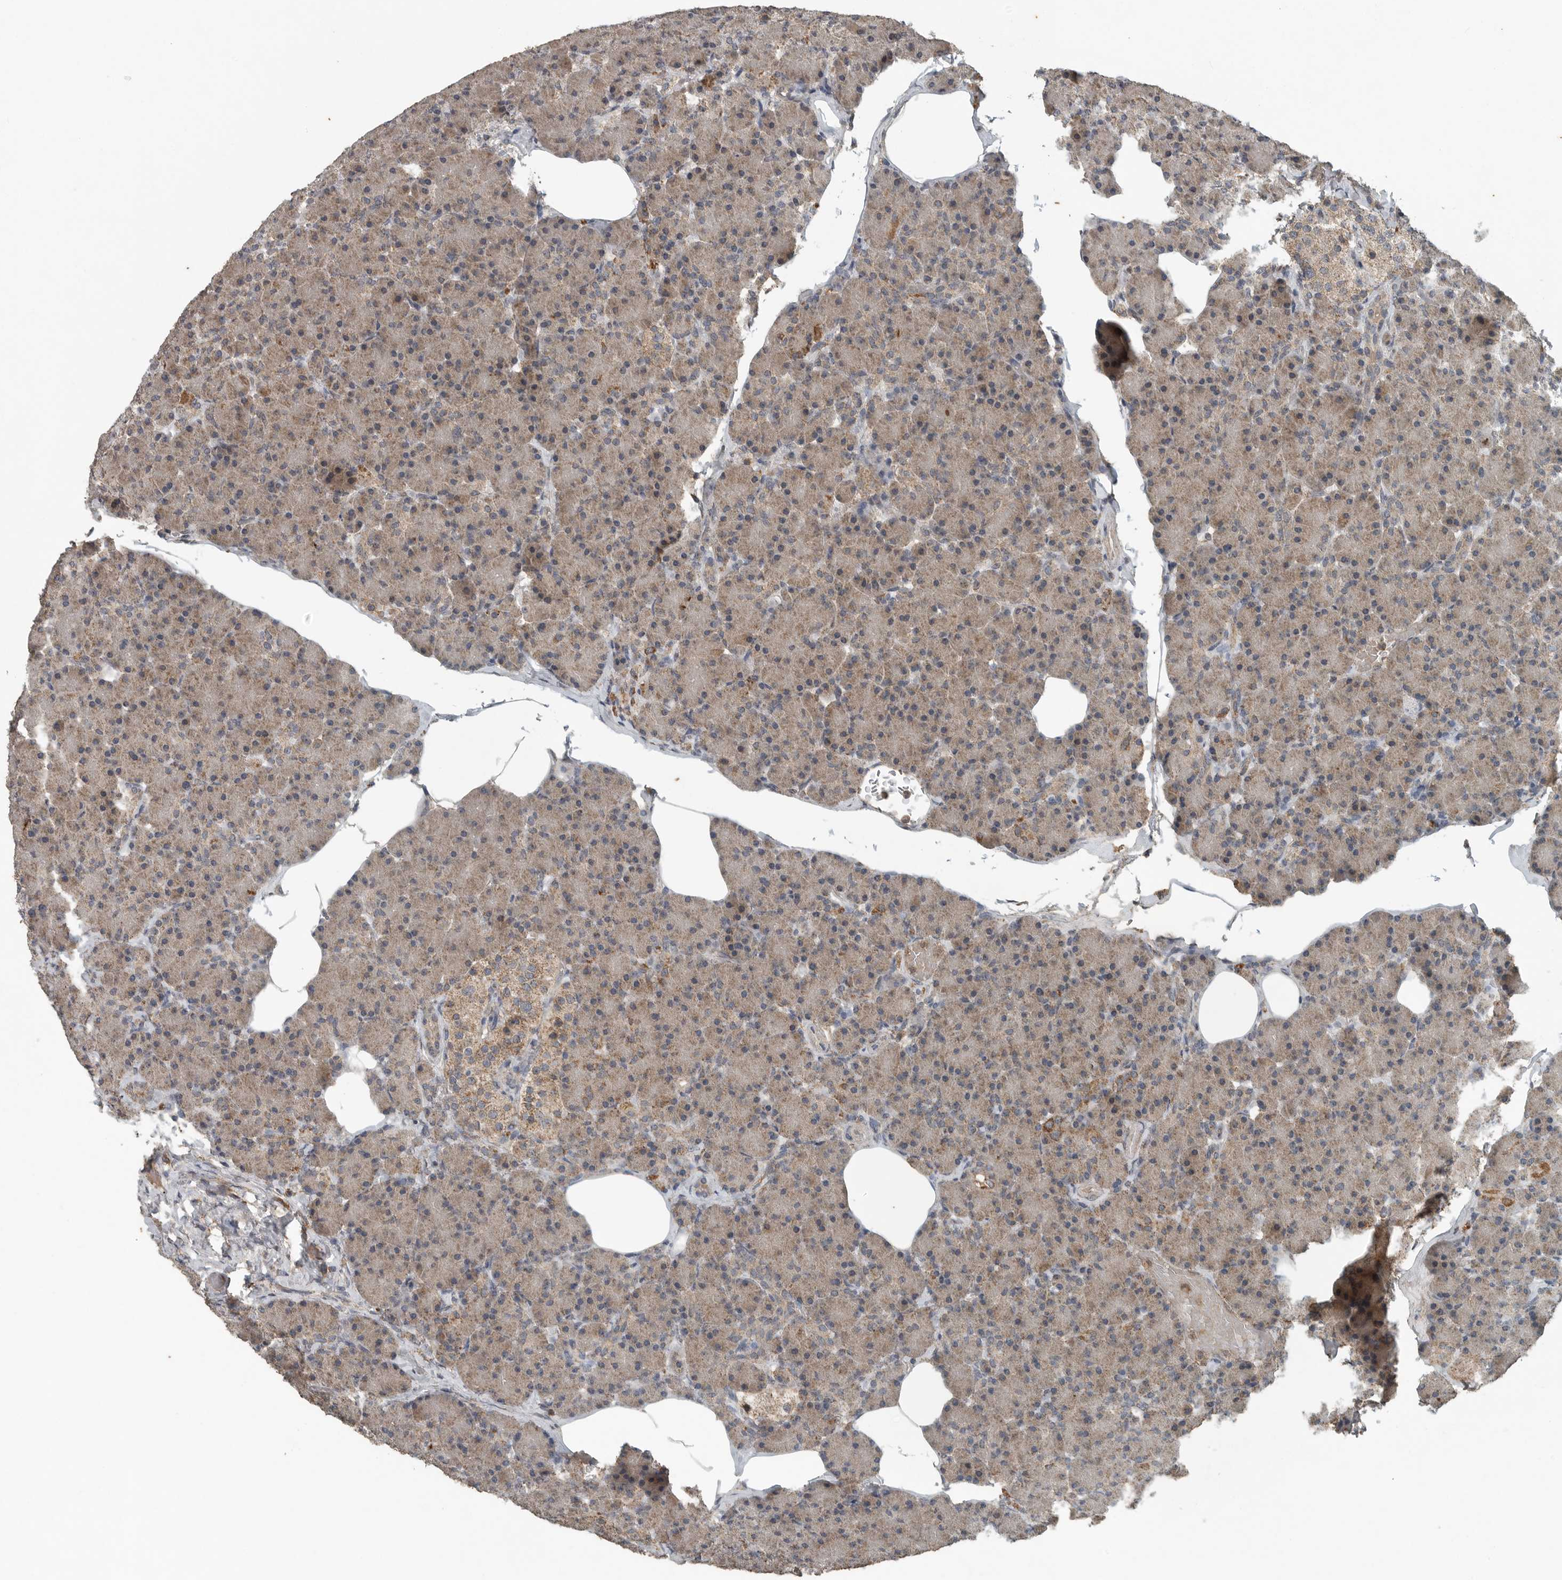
{"staining": {"intensity": "strong", "quantity": "25%-75%", "location": "cytoplasmic/membranous"}, "tissue": "pancreas", "cell_type": "Exocrine glandular cells", "image_type": "normal", "snomed": [{"axis": "morphology", "description": "Normal tissue, NOS"}, {"axis": "topography", "description": "Pancreas"}], "caption": "IHC staining of normal pancreas, which demonstrates high levels of strong cytoplasmic/membranous staining in about 25%-75% of exocrine glandular cells indicating strong cytoplasmic/membranous protein positivity. The staining was performed using DAB (3,3'-diaminobenzidine) (brown) for protein detection and nuclei were counterstained in hematoxylin (blue).", "gene": "IL6ST", "patient": {"sex": "female", "age": 43}}